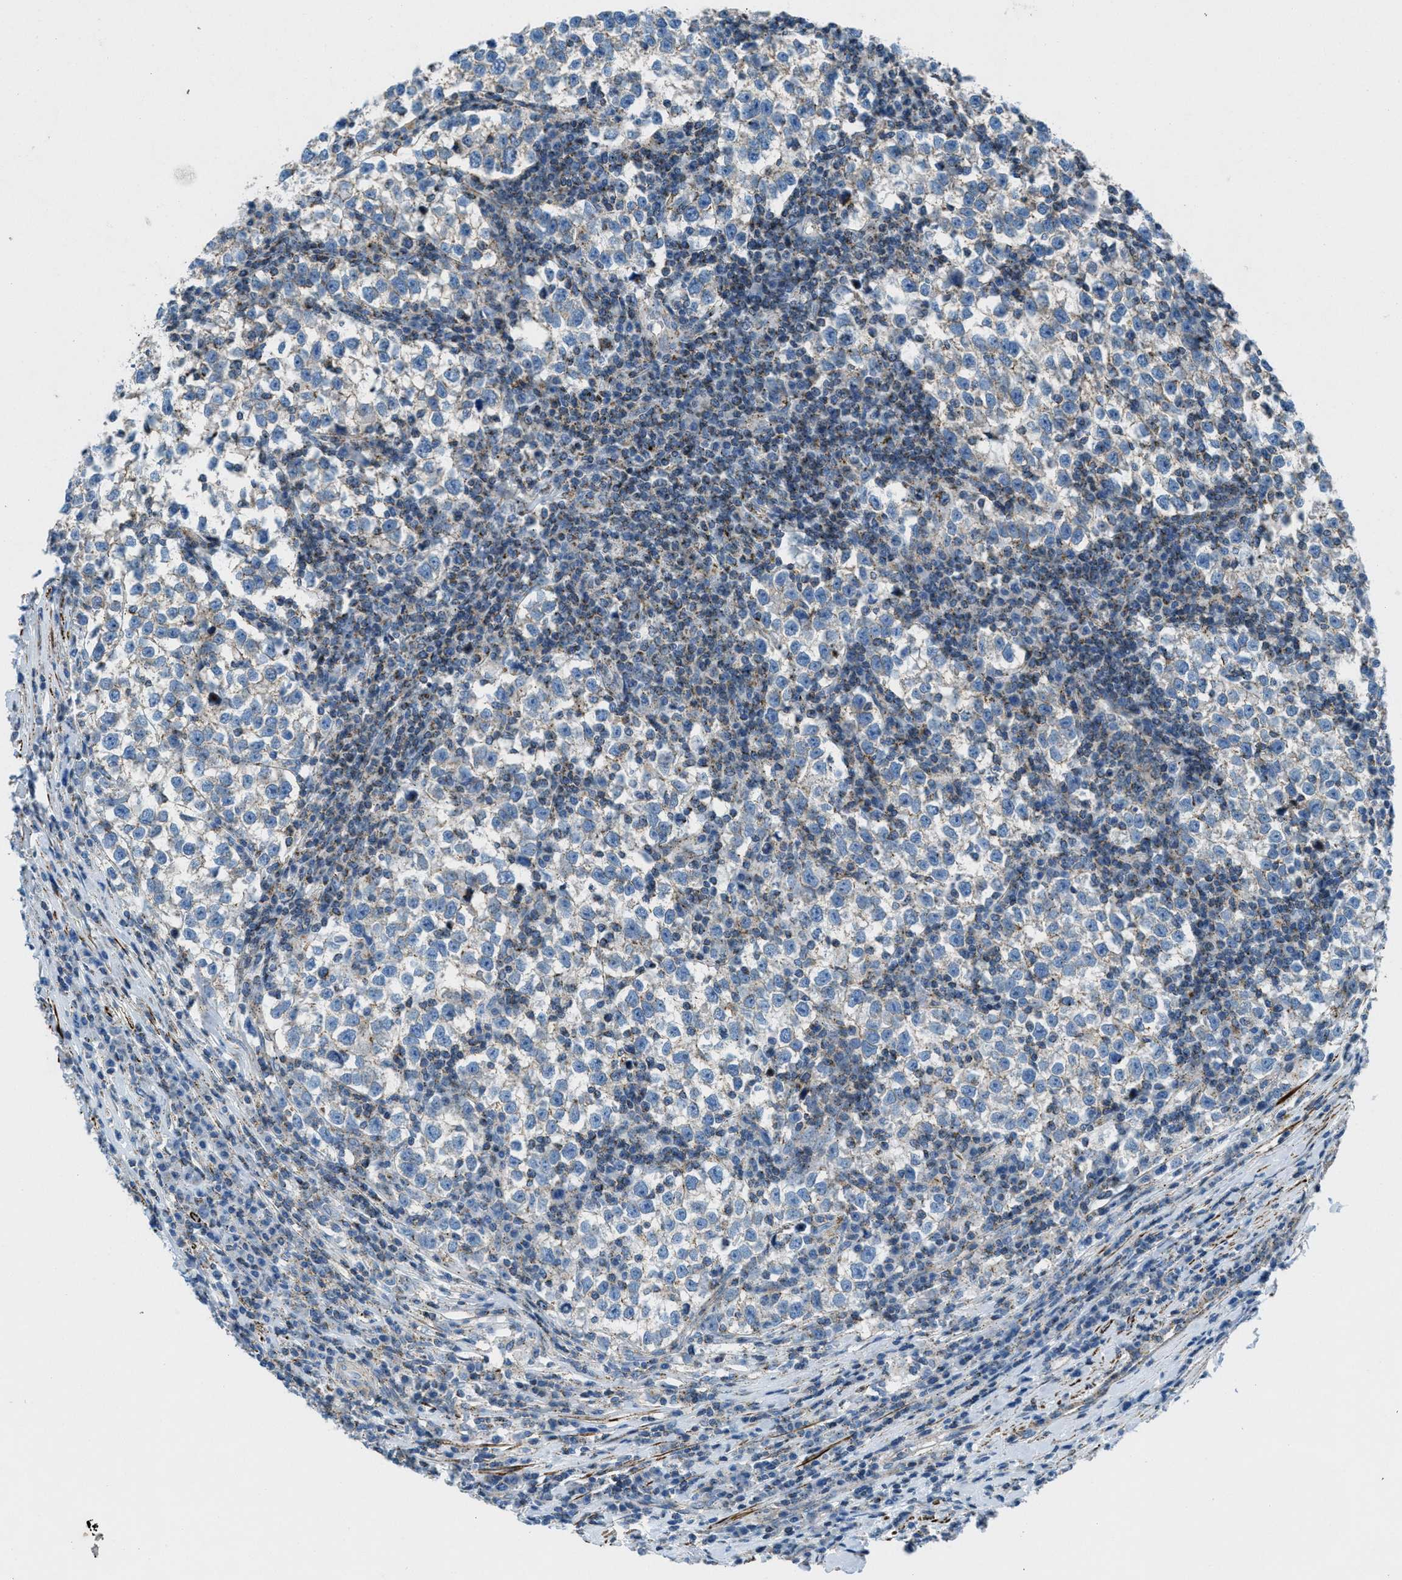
{"staining": {"intensity": "weak", "quantity": ">75%", "location": "cytoplasmic/membranous"}, "tissue": "testis cancer", "cell_type": "Tumor cells", "image_type": "cancer", "snomed": [{"axis": "morphology", "description": "Normal tissue, NOS"}, {"axis": "morphology", "description": "Seminoma, NOS"}, {"axis": "topography", "description": "Testis"}], "caption": "Brown immunohistochemical staining in testis cancer (seminoma) exhibits weak cytoplasmic/membranous expression in approximately >75% of tumor cells. (DAB = brown stain, brightfield microscopy at high magnification).", "gene": "MFSD13A", "patient": {"sex": "male", "age": 43}}